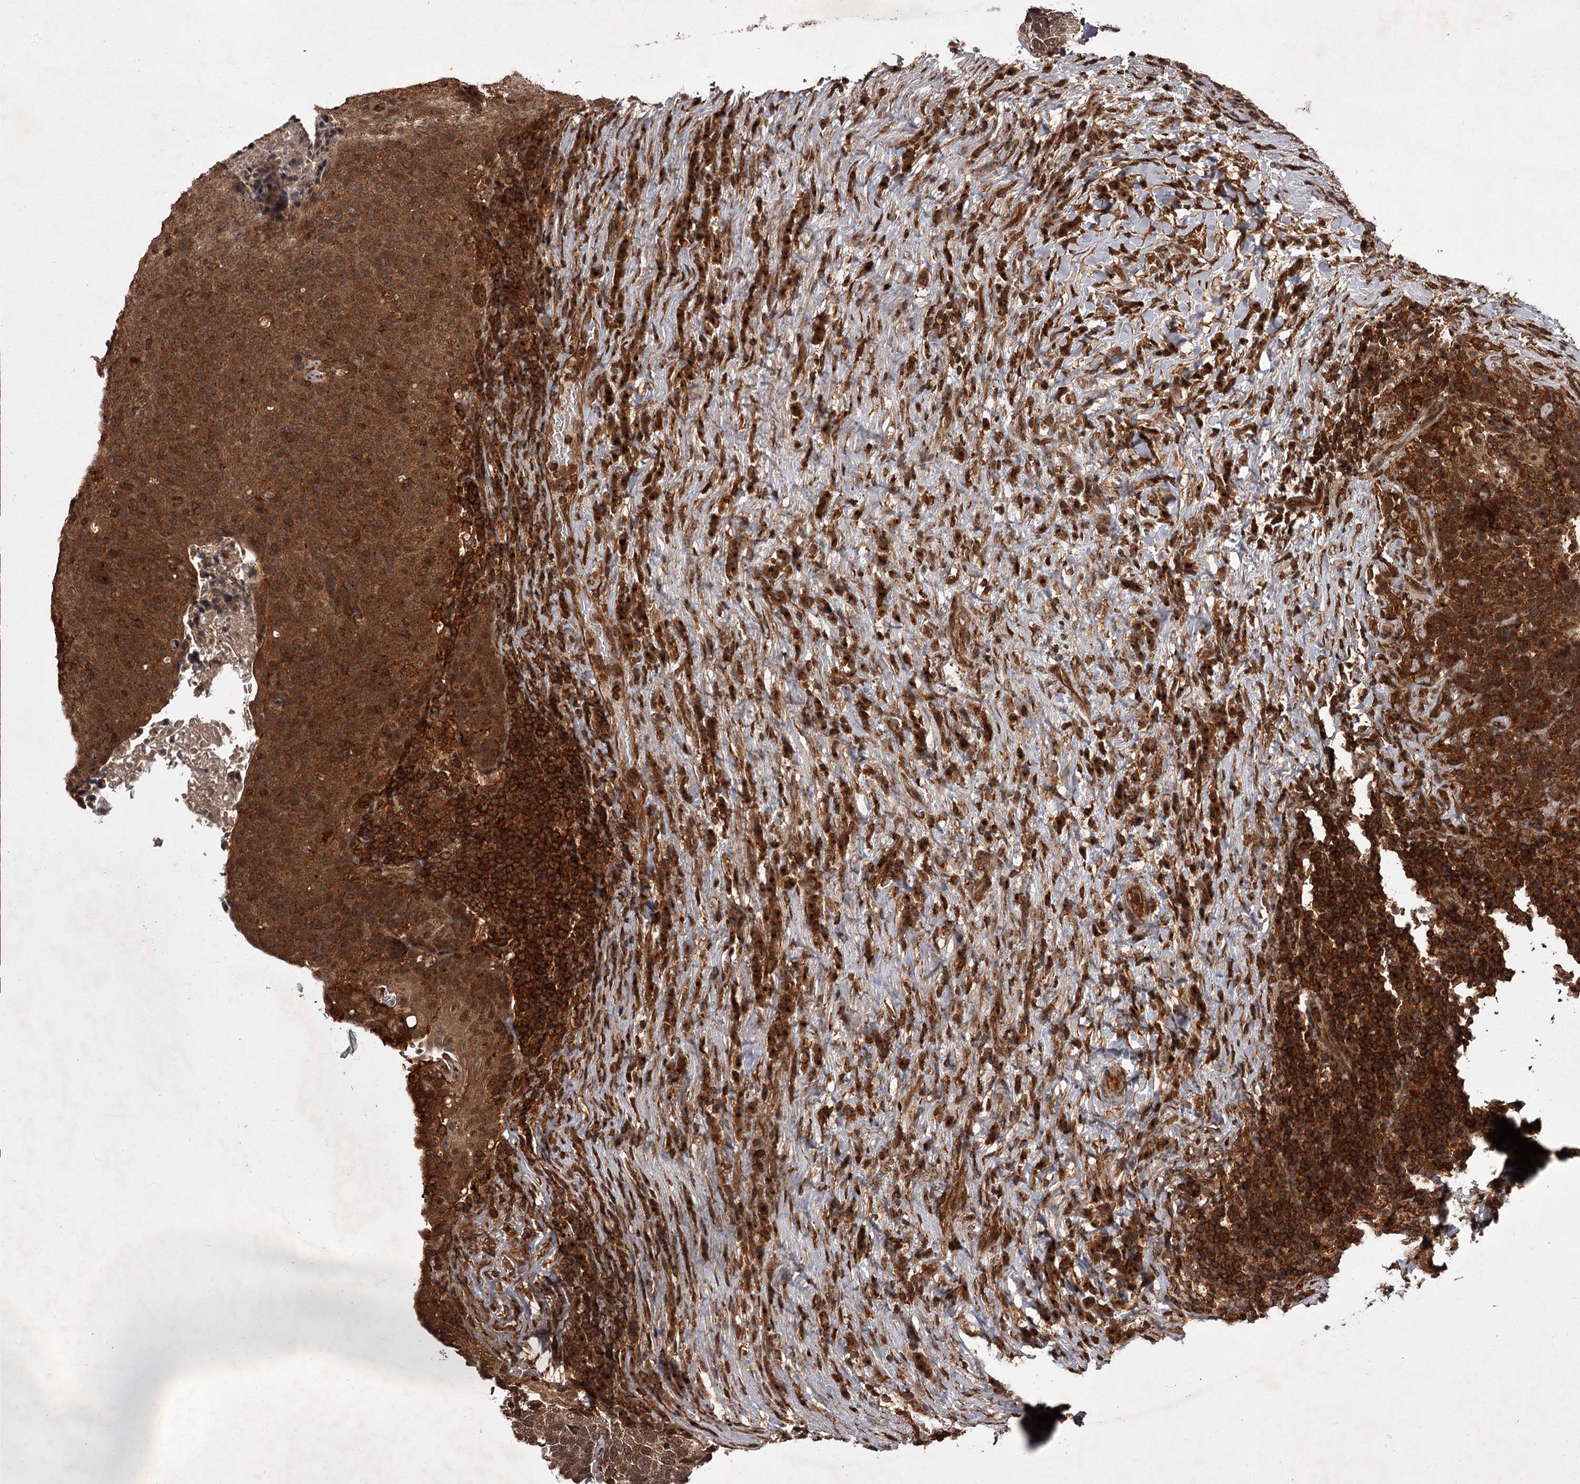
{"staining": {"intensity": "strong", "quantity": ">75%", "location": "cytoplasmic/membranous,nuclear"}, "tissue": "head and neck cancer", "cell_type": "Tumor cells", "image_type": "cancer", "snomed": [{"axis": "morphology", "description": "Squamous cell carcinoma, NOS"}, {"axis": "morphology", "description": "Squamous cell carcinoma, metastatic, NOS"}, {"axis": "topography", "description": "Lymph node"}, {"axis": "topography", "description": "Head-Neck"}], "caption": "Strong cytoplasmic/membranous and nuclear protein staining is present in about >75% of tumor cells in head and neck cancer (metastatic squamous cell carcinoma).", "gene": "TBC1D23", "patient": {"sex": "male", "age": 62}}